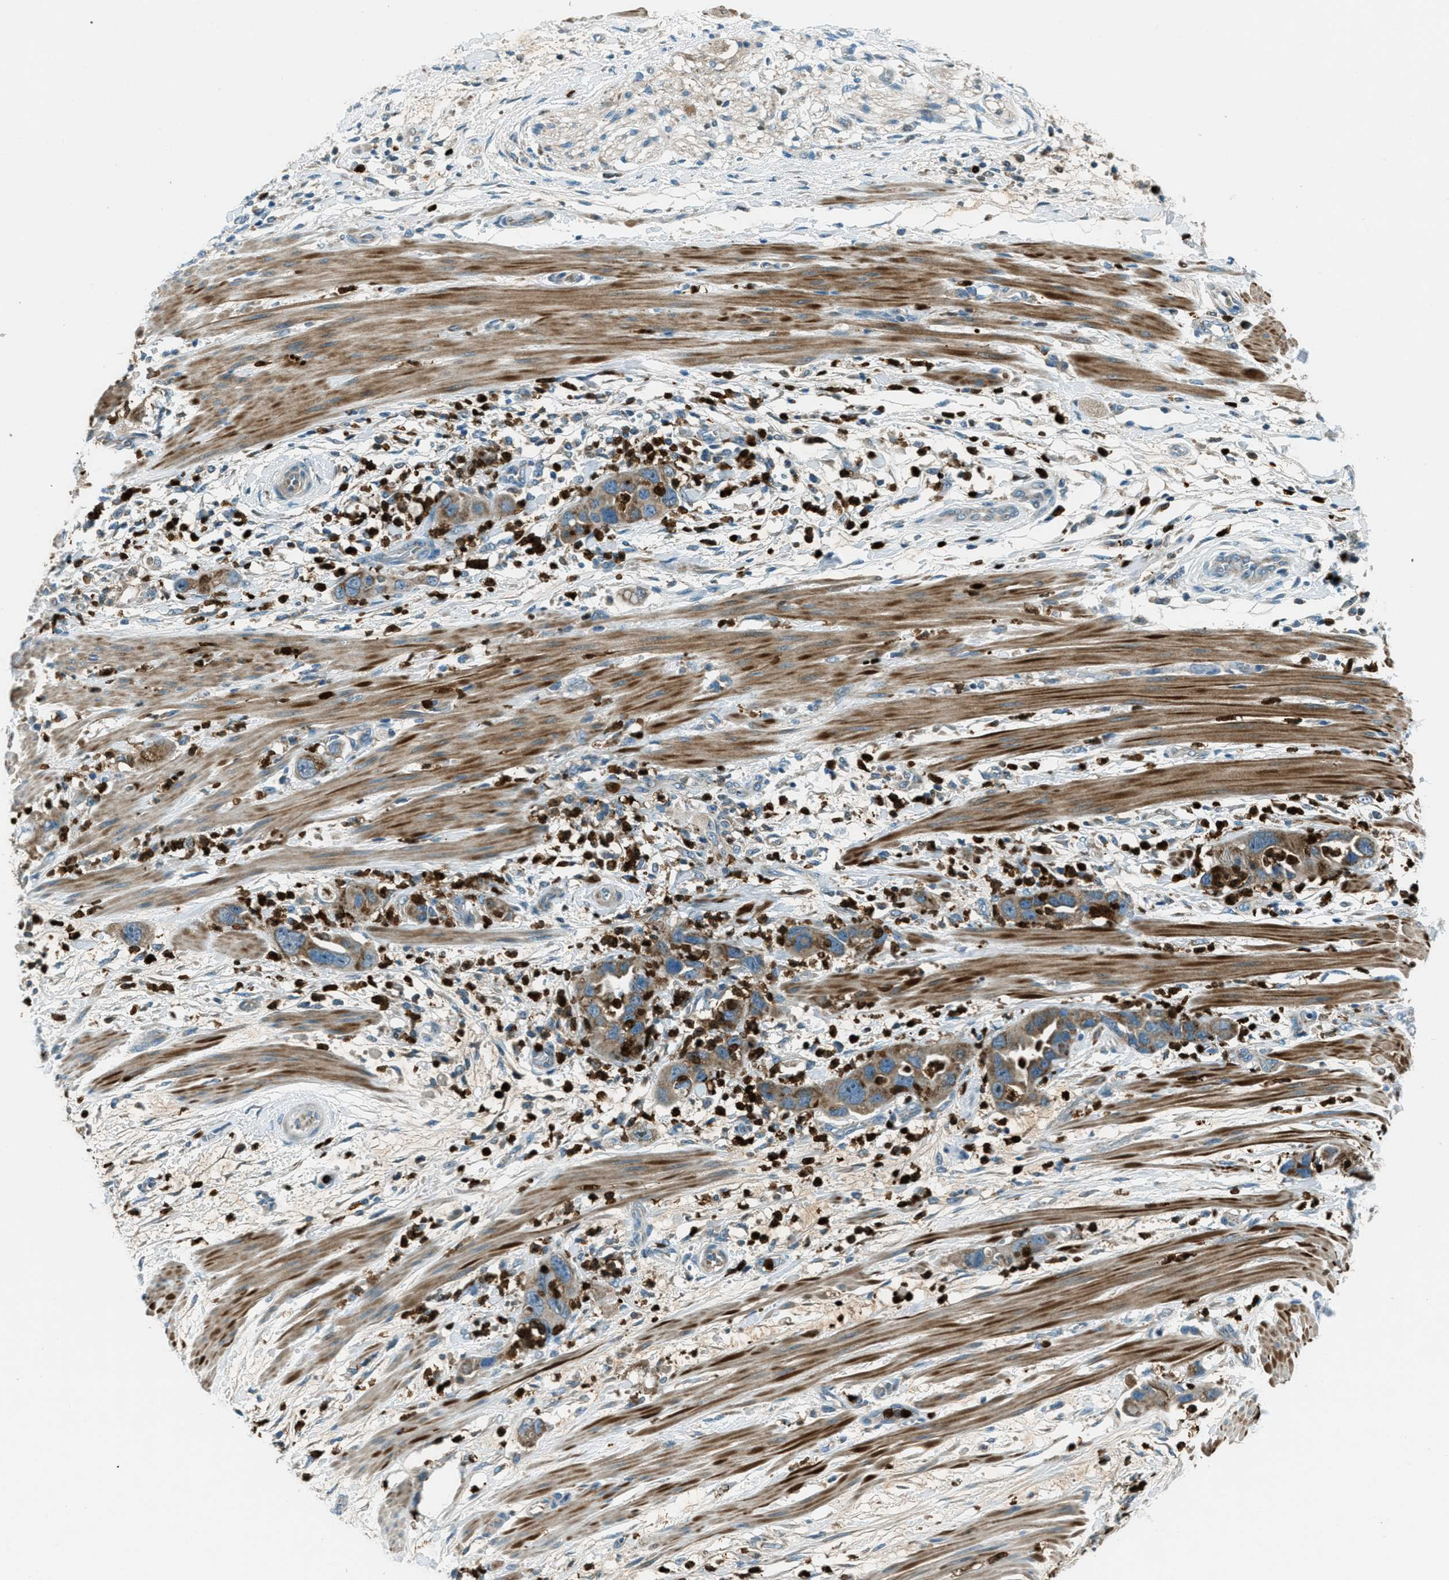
{"staining": {"intensity": "moderate", "quantity": "25%-75%", "location": "cytoplasmic/membranous"}, "tissue": "pancreatic cancer", "cell_type": "Tumor cells", "image_type": "cancer", "snomed": [{"axis": "morphology", "description": "Adenocarcinoma, NOS"}, {"axis": "topography", "description": "Pancreas"}], "caption": "Moderate cytoplasmic/membranous protein positivity is present in about 25%-75% of tumor cells in pancreatic adenocarcinoma.", "gene": "FAR1", "patient": {"sex": "female", "age": 71}}